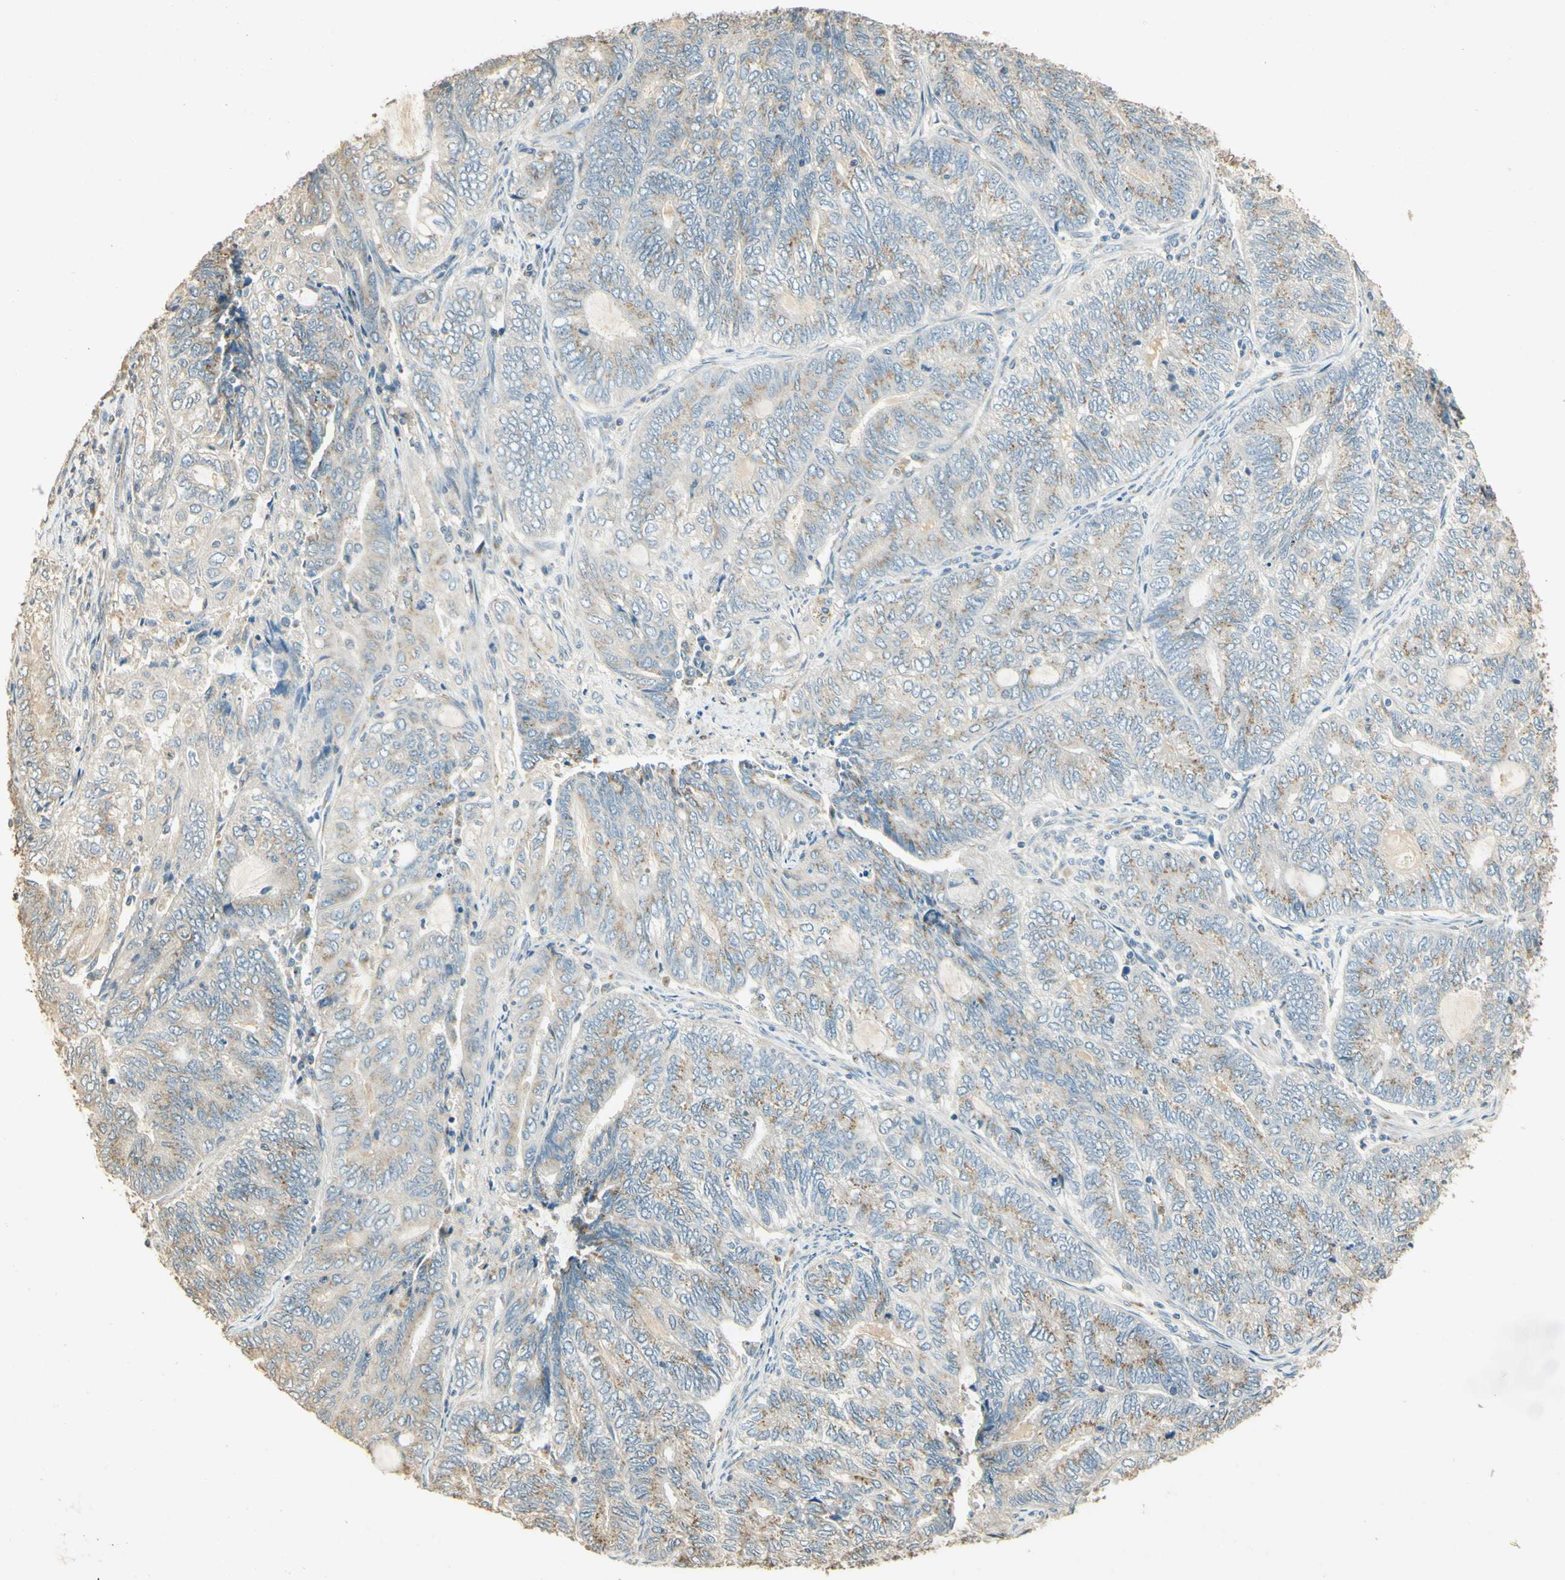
{"staining": {"intensity": "weak", "quantity": ">75%", "location": "cytoplasmic/membranous"}, "tissue": "endometrial cancer", "cell_type": "Tumor cells", "image_type": "cancer", "snomed": [{"axis": "morphology", "description": "Adenocarcinoma, NOS"}, {"axis": "topography", "description": "Uterus"}, {"axis": "topography", "description": "Endometrium"}], "caption": "A low amount of weak cytoplasmic/membranous expression is seen in approximately >75% of tumor cells in endometrial adenocarcinoma tissue.", "gene": "UXS1", "patient": {"sex": "female", "age": 70}}